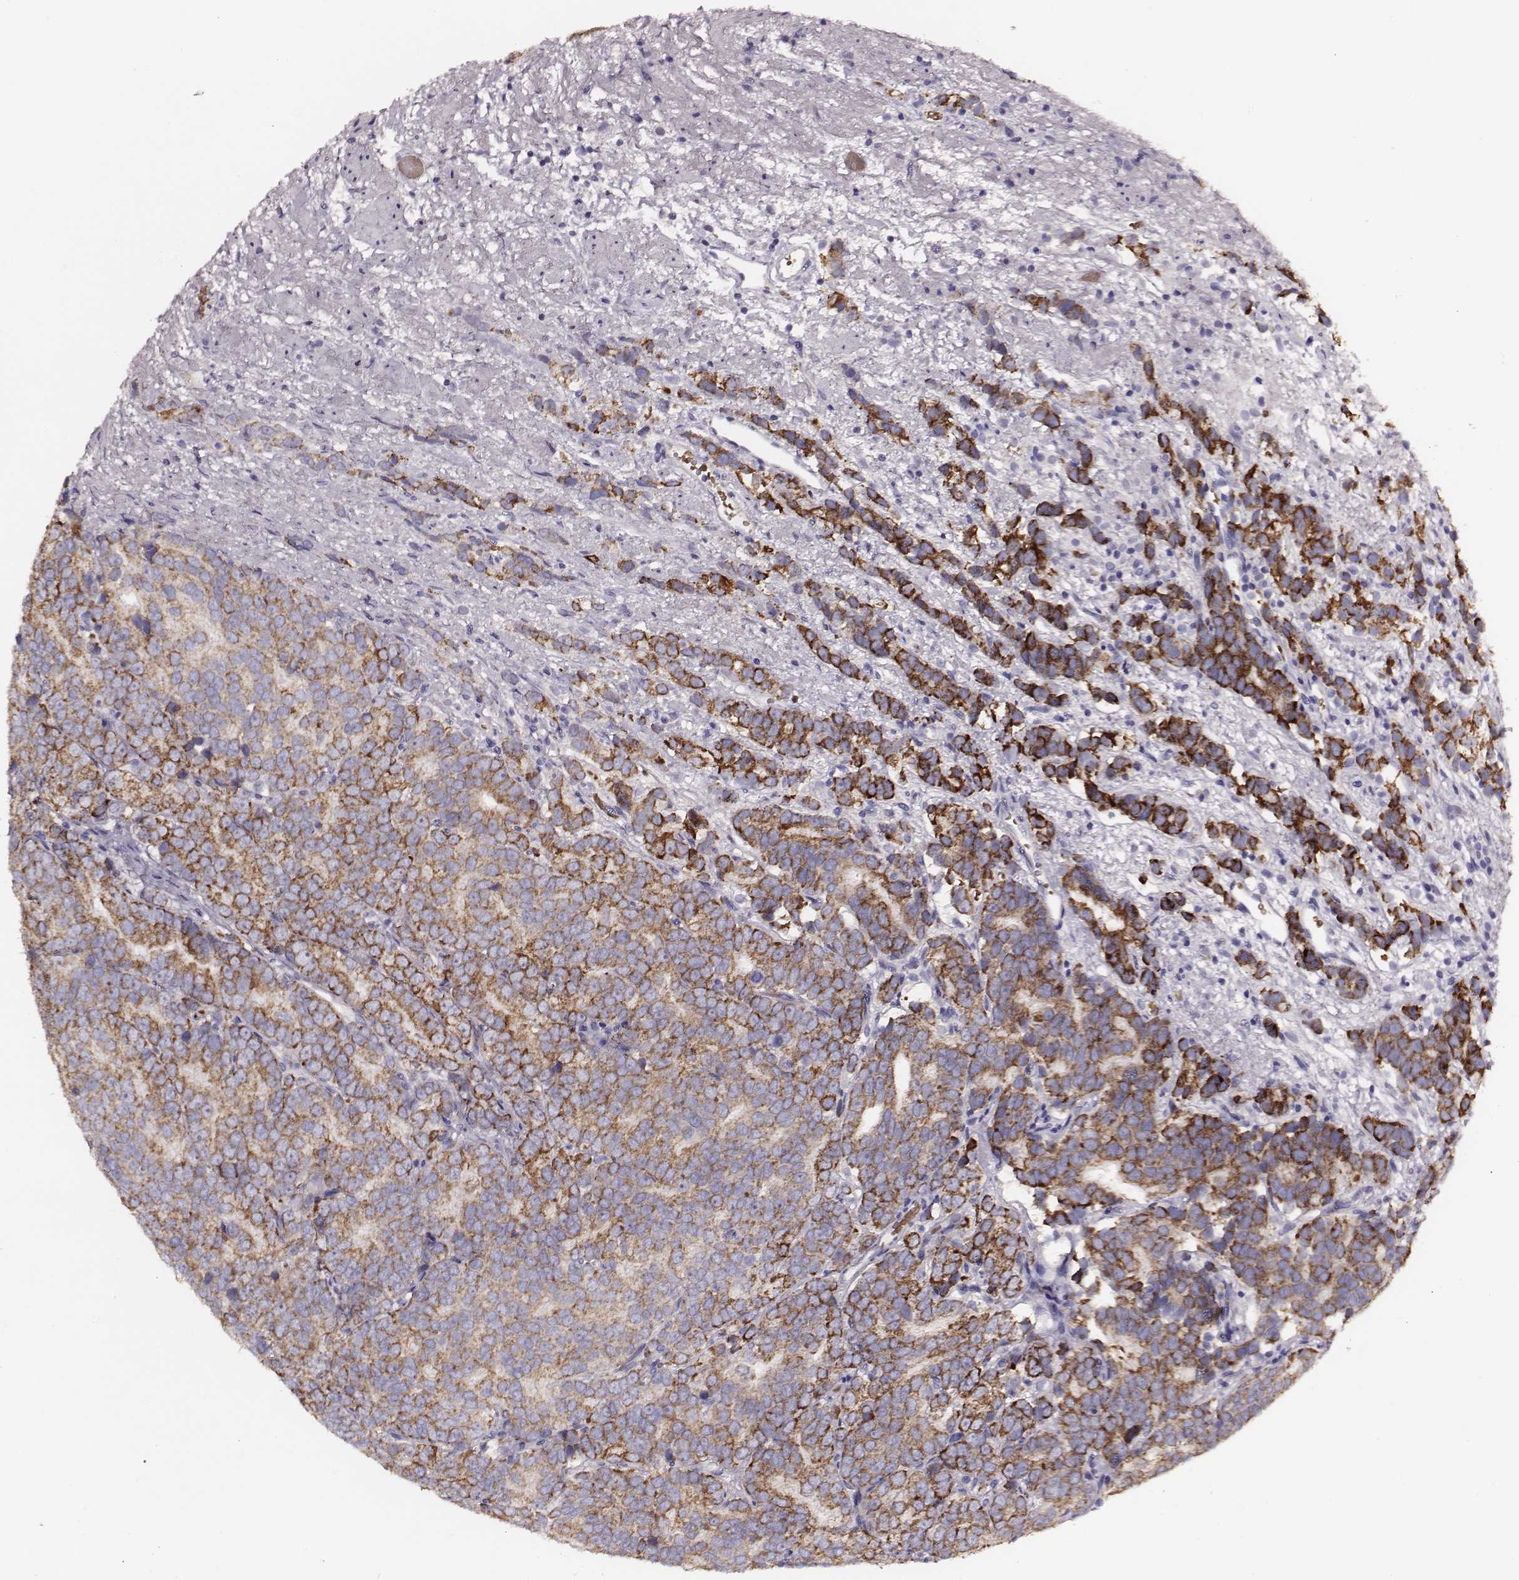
{"staining": {"intensity": "moderate", "quantity": ">75%", "location": "cytoplasmic/membranous"}, "tissue": "prostate cancer", "cell_type": "Tumor cells", "image_type": "cancer", "snomed": [{"axis": "morphology", "description": "Adenocarcinoma, High grade"}, {"axis": "topography", "description": "Prostate"}], "caption": "Protein staining reveals moderate cytoplasmic/membranous positivity in about >75% of tumor cells in adenocarcinoma (high-grade) (prostate).", "gene": "AADAT", "patient": {"sex": "male", "age": 90}}